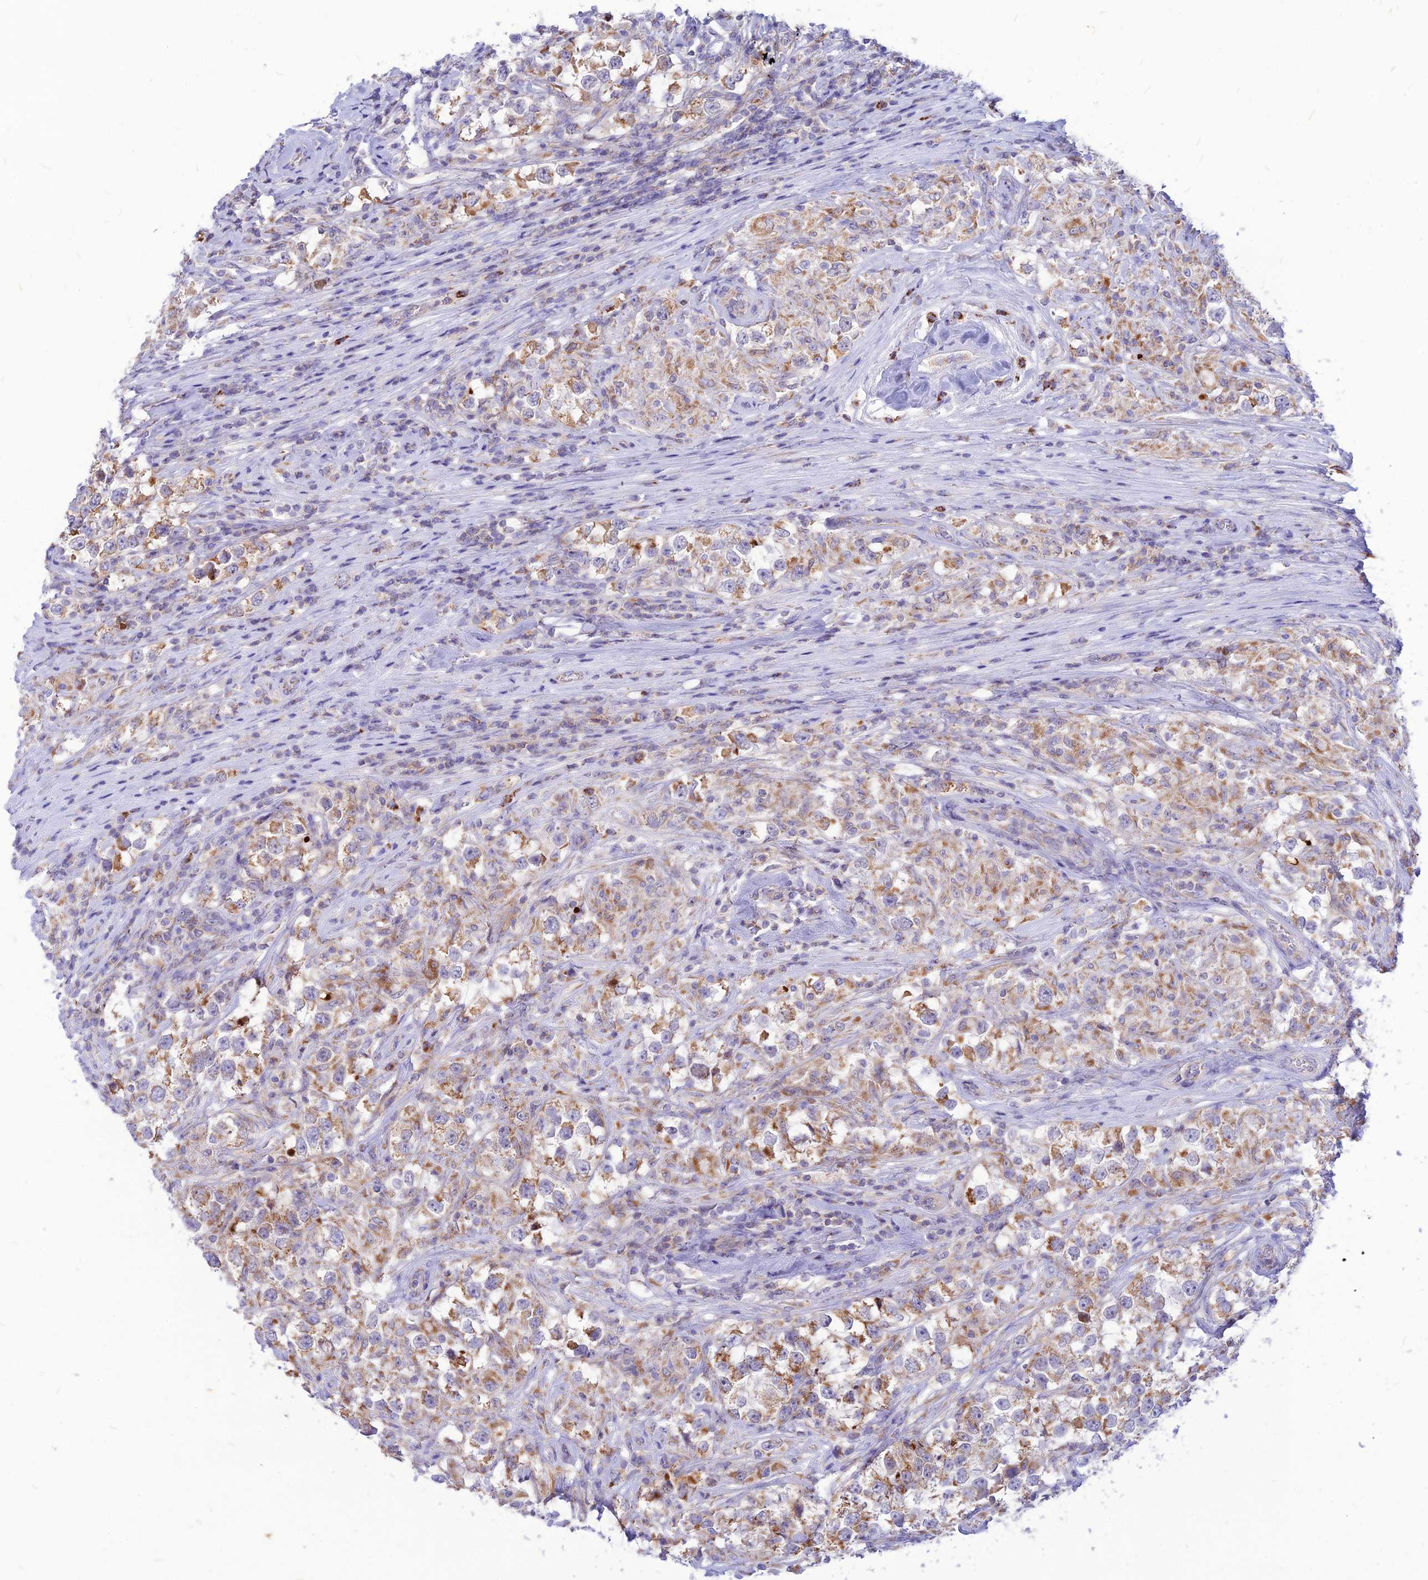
{"staining": {"intensity": "weak", "quantity": ">75%", "location": "cytoplasmic/membranous"}, "tissue": "testis cancer", "cell_type": "Tumor cells", "image_type": "cancer", "snomed": [{"axis": "morphology", "description": "Seminoma, NOS"}, {"axis": "topography", "description": "Testis"}], "caption": "Protein staining displays weak cytoplasmic/membranous expression in approximately >75% of tumor cells in testis cancer.", "gene": "ECI1", "patient": {"sex": "male", "age": 46}}